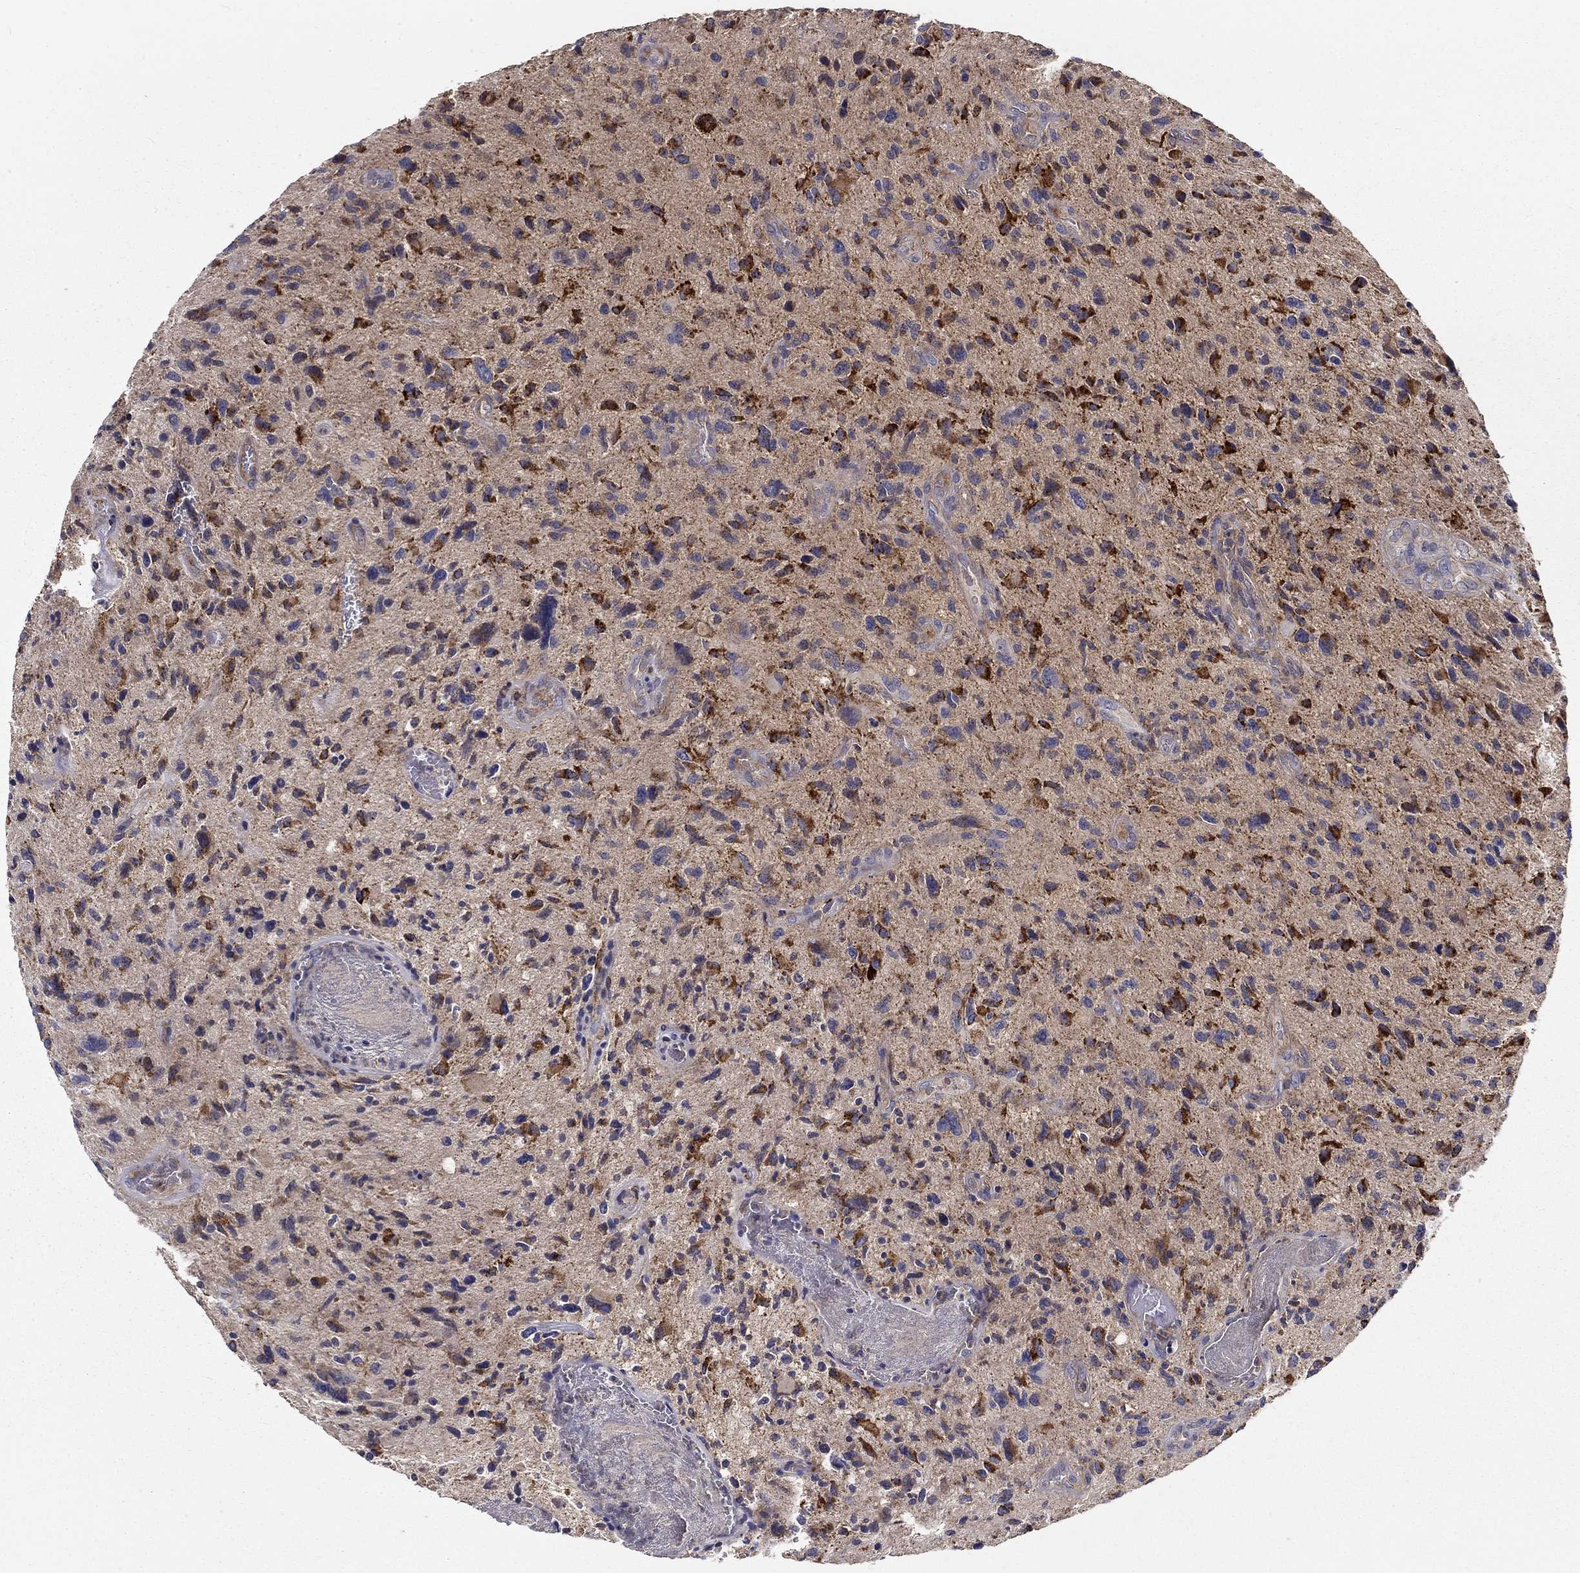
{"staining": {"intensity": "negative", "quantity": "none", "location": "none"}, "tissue": "glioma", "cell_type": "Tumor cells", "image_type": "cancer", "snomed": [{"axis": "morphology", "description": "Glioma, malignant, NOS"}, {"axis": "morphology", "description": "Glioma, malignant, High grade"}, {"axis": "topography", "description": "Brain"}], "caption": "IHC of human glioma shows no expression in tumor cells.", "gene": "ALDH4A1", "patient": {"sex": "female", "age": 71}}